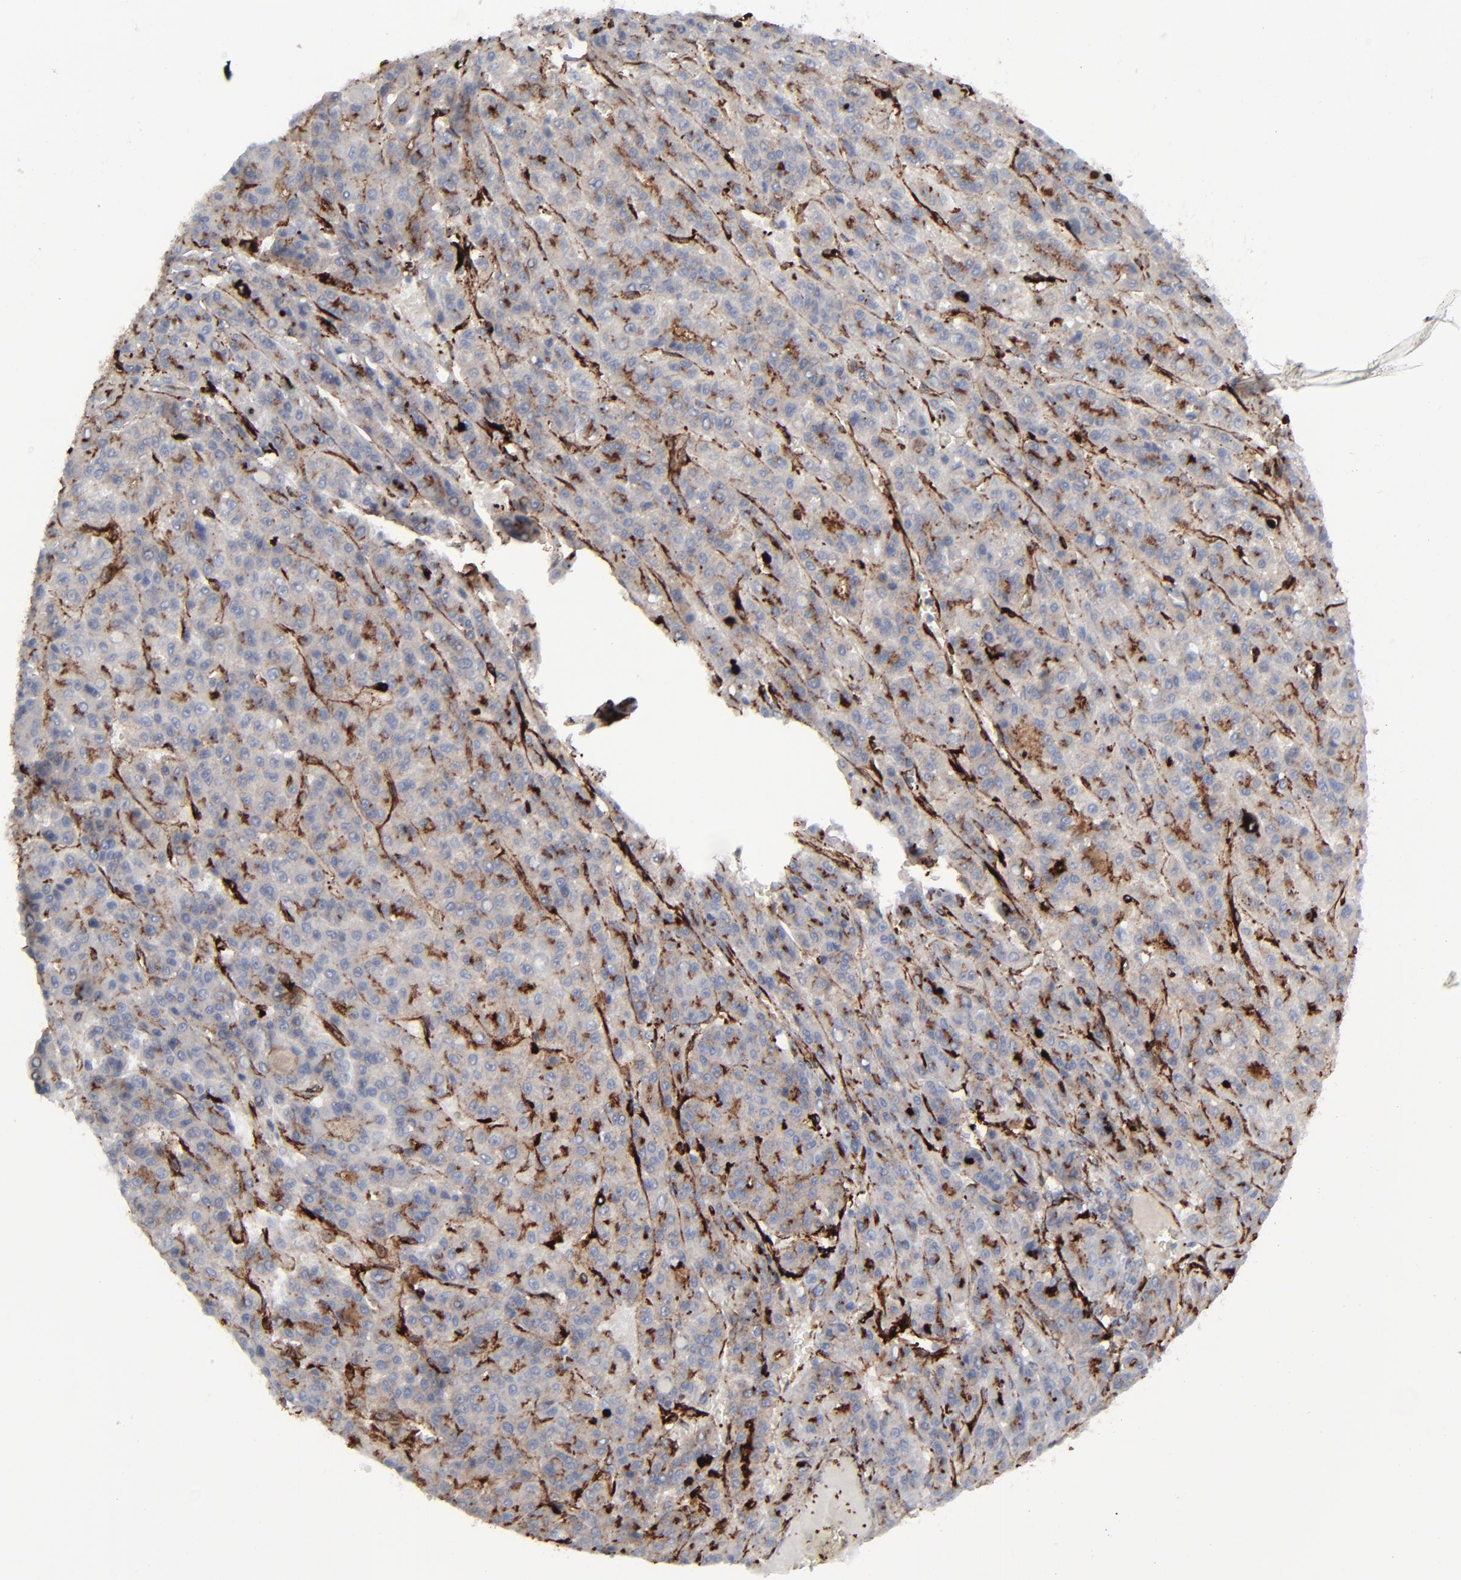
{"staining": {"intensity": "negative", "quantity": "none", "location": "none"}, "tissue": "liver cancer", "cell_type": "Tumor cells", "image_type": "cancer", "snomed": [{"axis": "morphology", "description": "Carcinoma, Hepatocellular, NOS"}, {"axis": "topography", "description": "Liver"}], "caption": "An immunohistochemistry micrograph of liver hepatocellular carcinoma is shown. There is no staining in tumor cells of liver hepatocellular carcinoma. Nuclei are stained in blue.", "gene": "SPARC", "patient": {"sex": "male", "age": 70}}